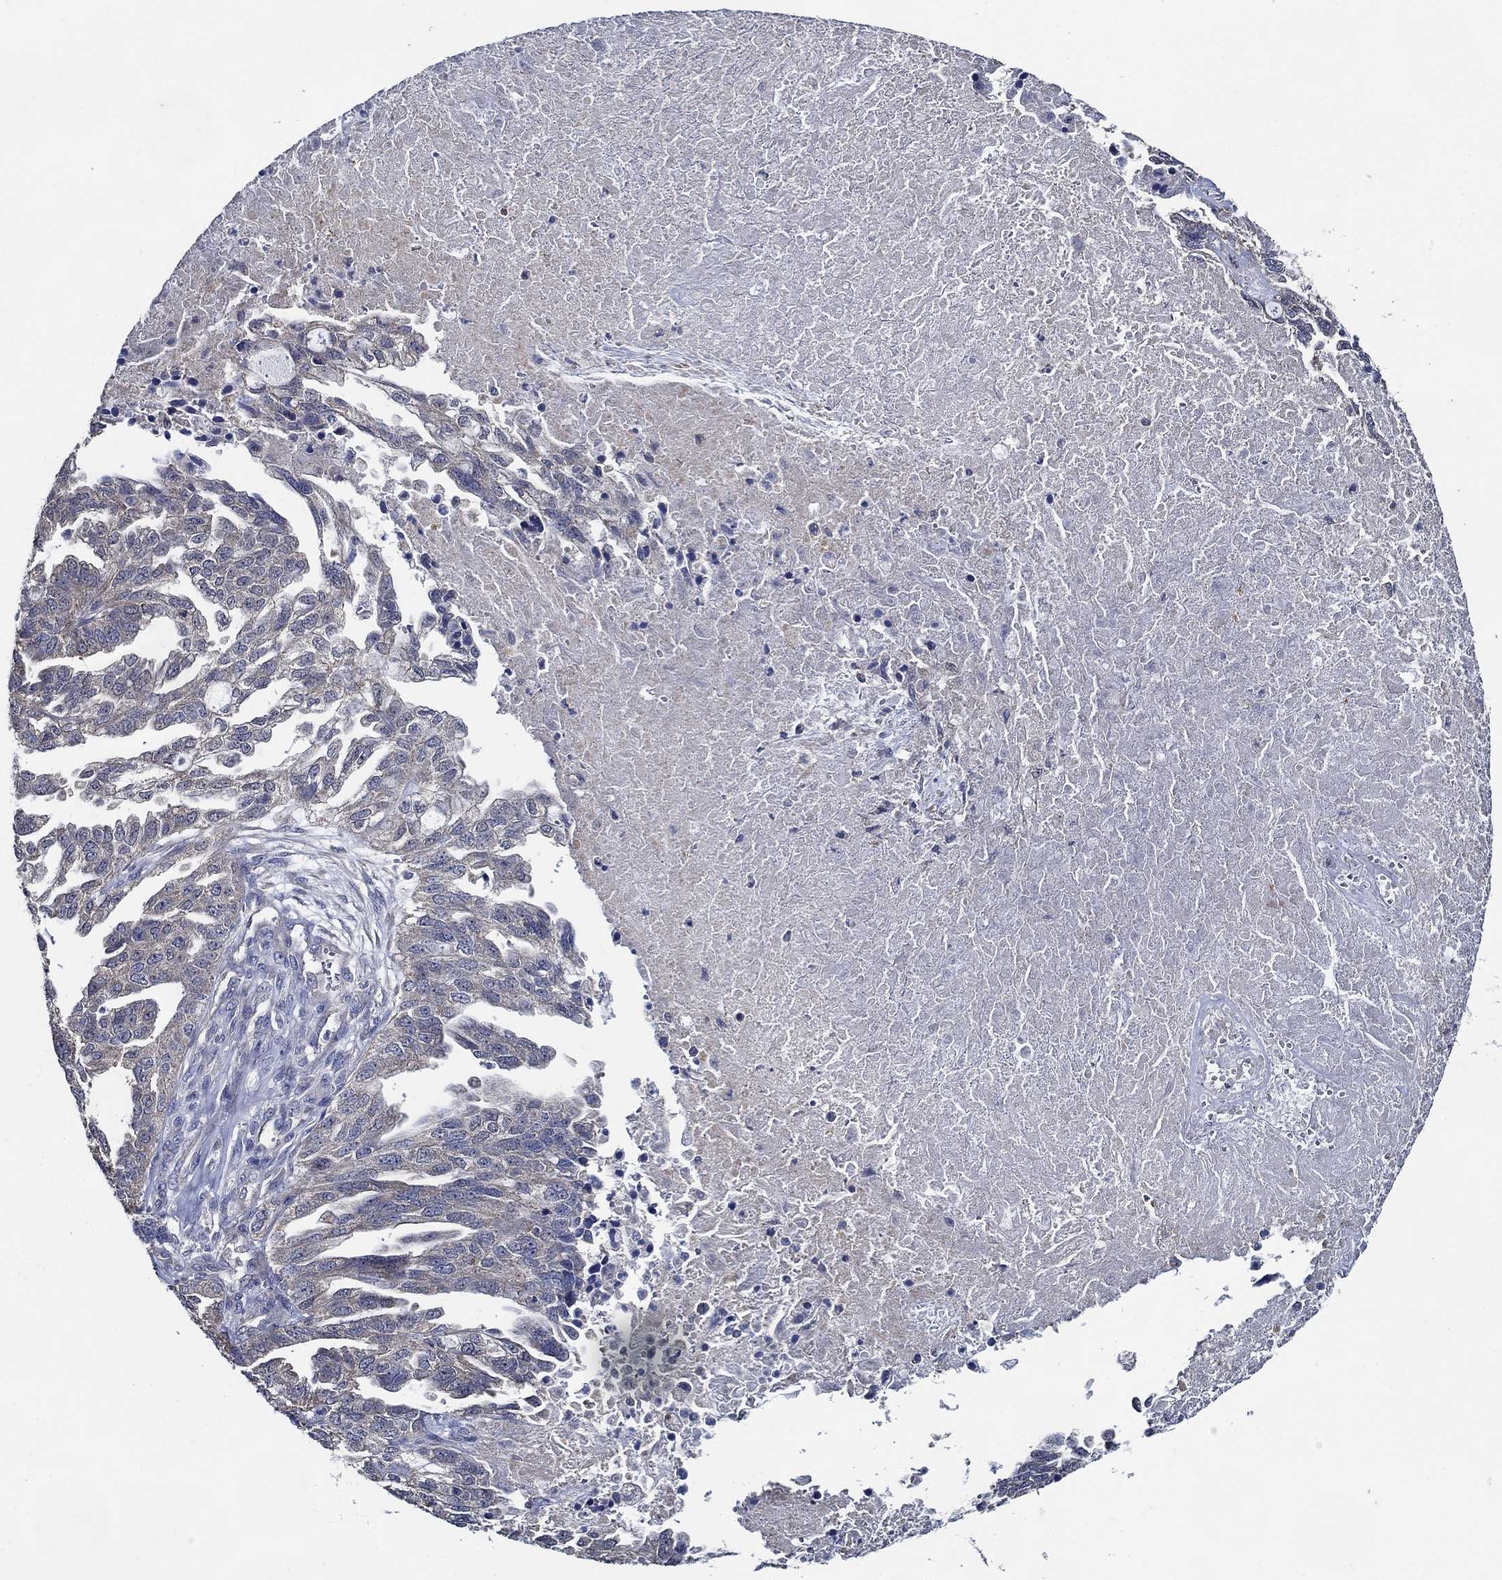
{"staining": {"intensity": "negative", "quantity": "none", "location": "none"}, "tissue": "ovarian cancer", "cell_type": "Tumor cells", "image_type": "cancer", "snomed": [{"axis": "morphology", "description": "Cystadenocarcinoma, serous, NOS"}, {"axis": "topography", "description": "Ovary"}], "caption": "The immunohistochemistry image has no significant positivity in tumor cells of serous cystadenocarcinoma (ovarian) tissue.", "gene": "WDR53", "patient": {"sex": "female", "age": 51}}